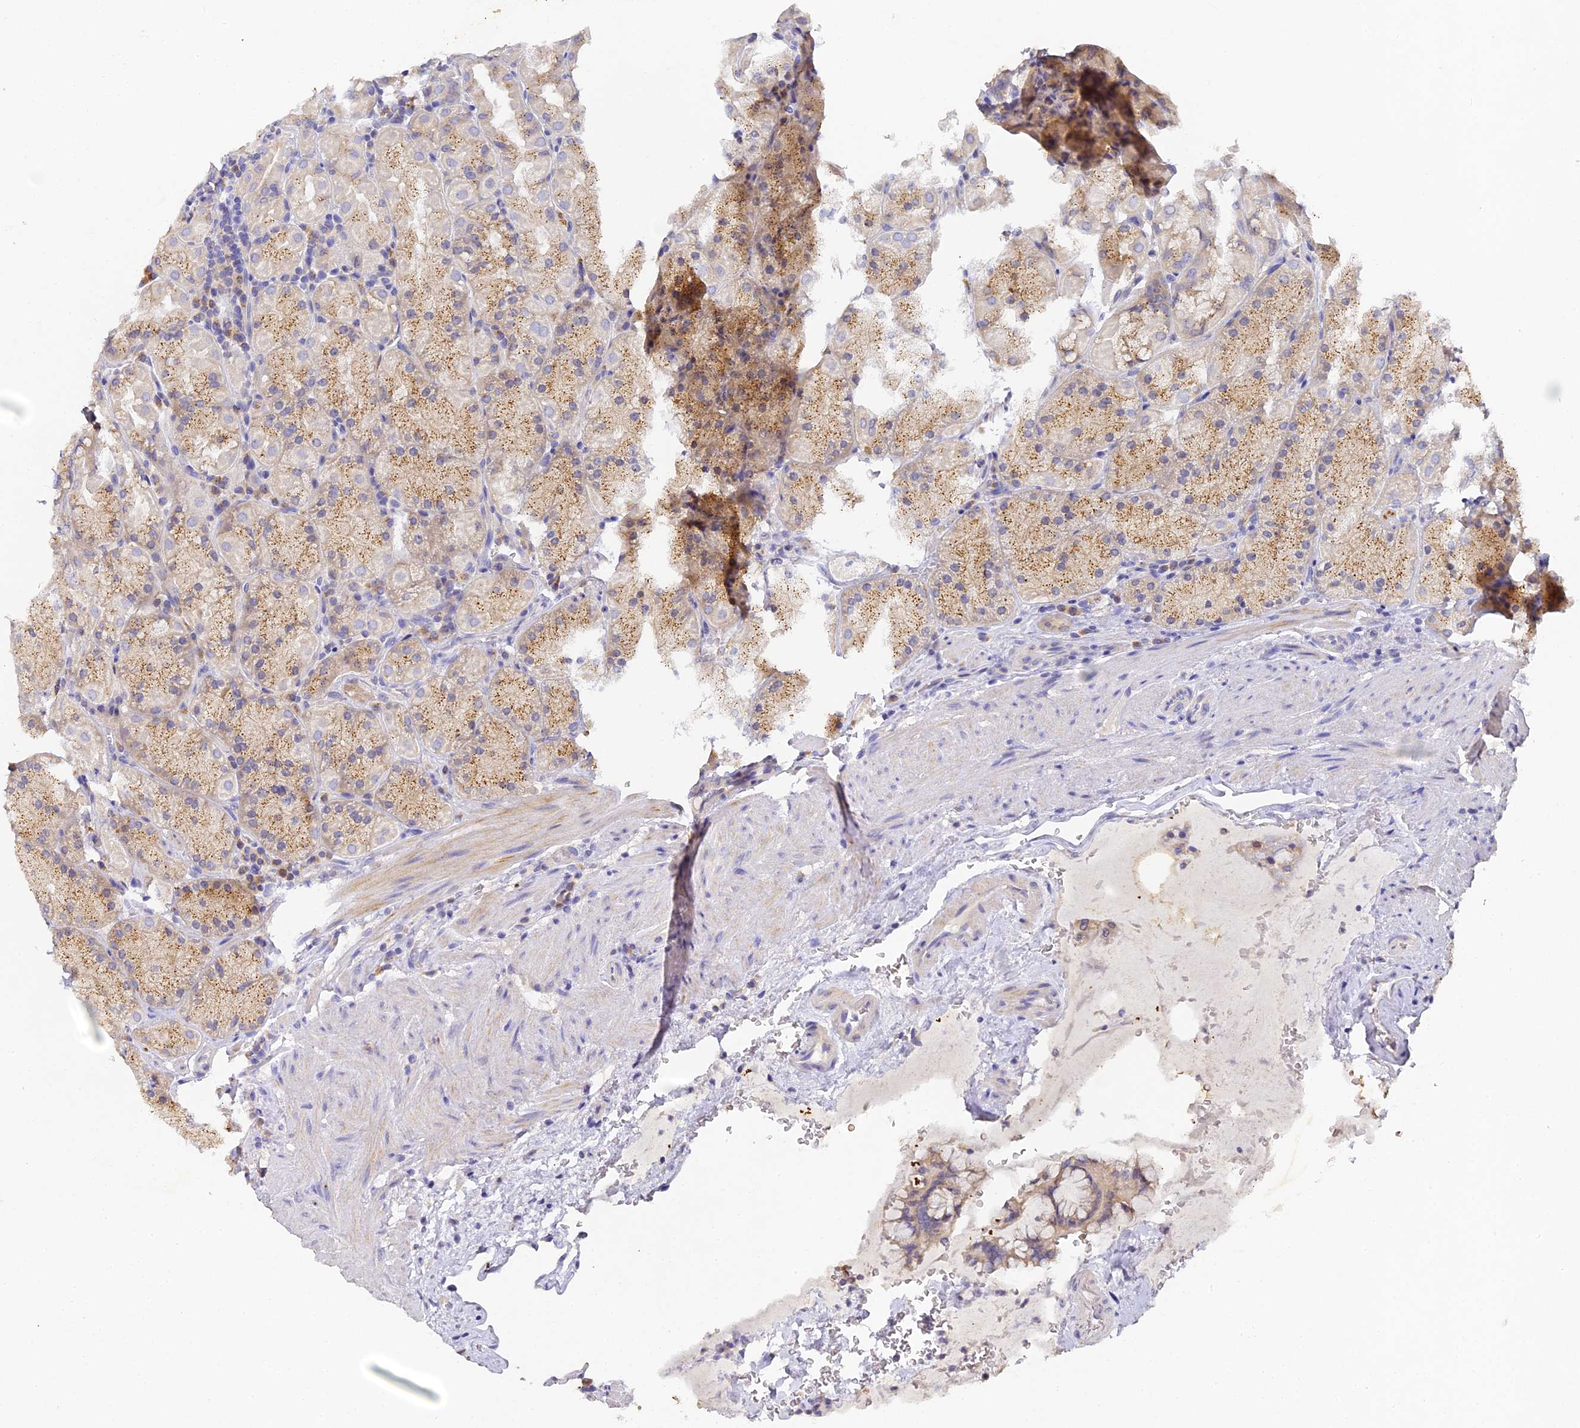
{"staining": {"intensity": "strong", "quantity": ">75%", "location": "cytoplasmic/membranous"}, "tissue": "stomach", "cell_type": "Glandular cells", "image_type": "normal", "snomed": [{"axis": "morphology", "description": "Normal tissue, NOS"}, {"axis": "topography", "description": "Stomach, upper"}, {"axis": "topography", "description": "Stomach, lower"}], "caption": "A brown stain highlights strong cytoplasmic/membranous expression of a protein in glandular cells of normal stomach. Using DAB (3,3'-diaminobenzidine) (brown) and hematoxylin (blue) stains, captured at high magnification using brightfield microscopy.", "gene": "DONSON", "patient": {"sex": "male", "age": 80}}